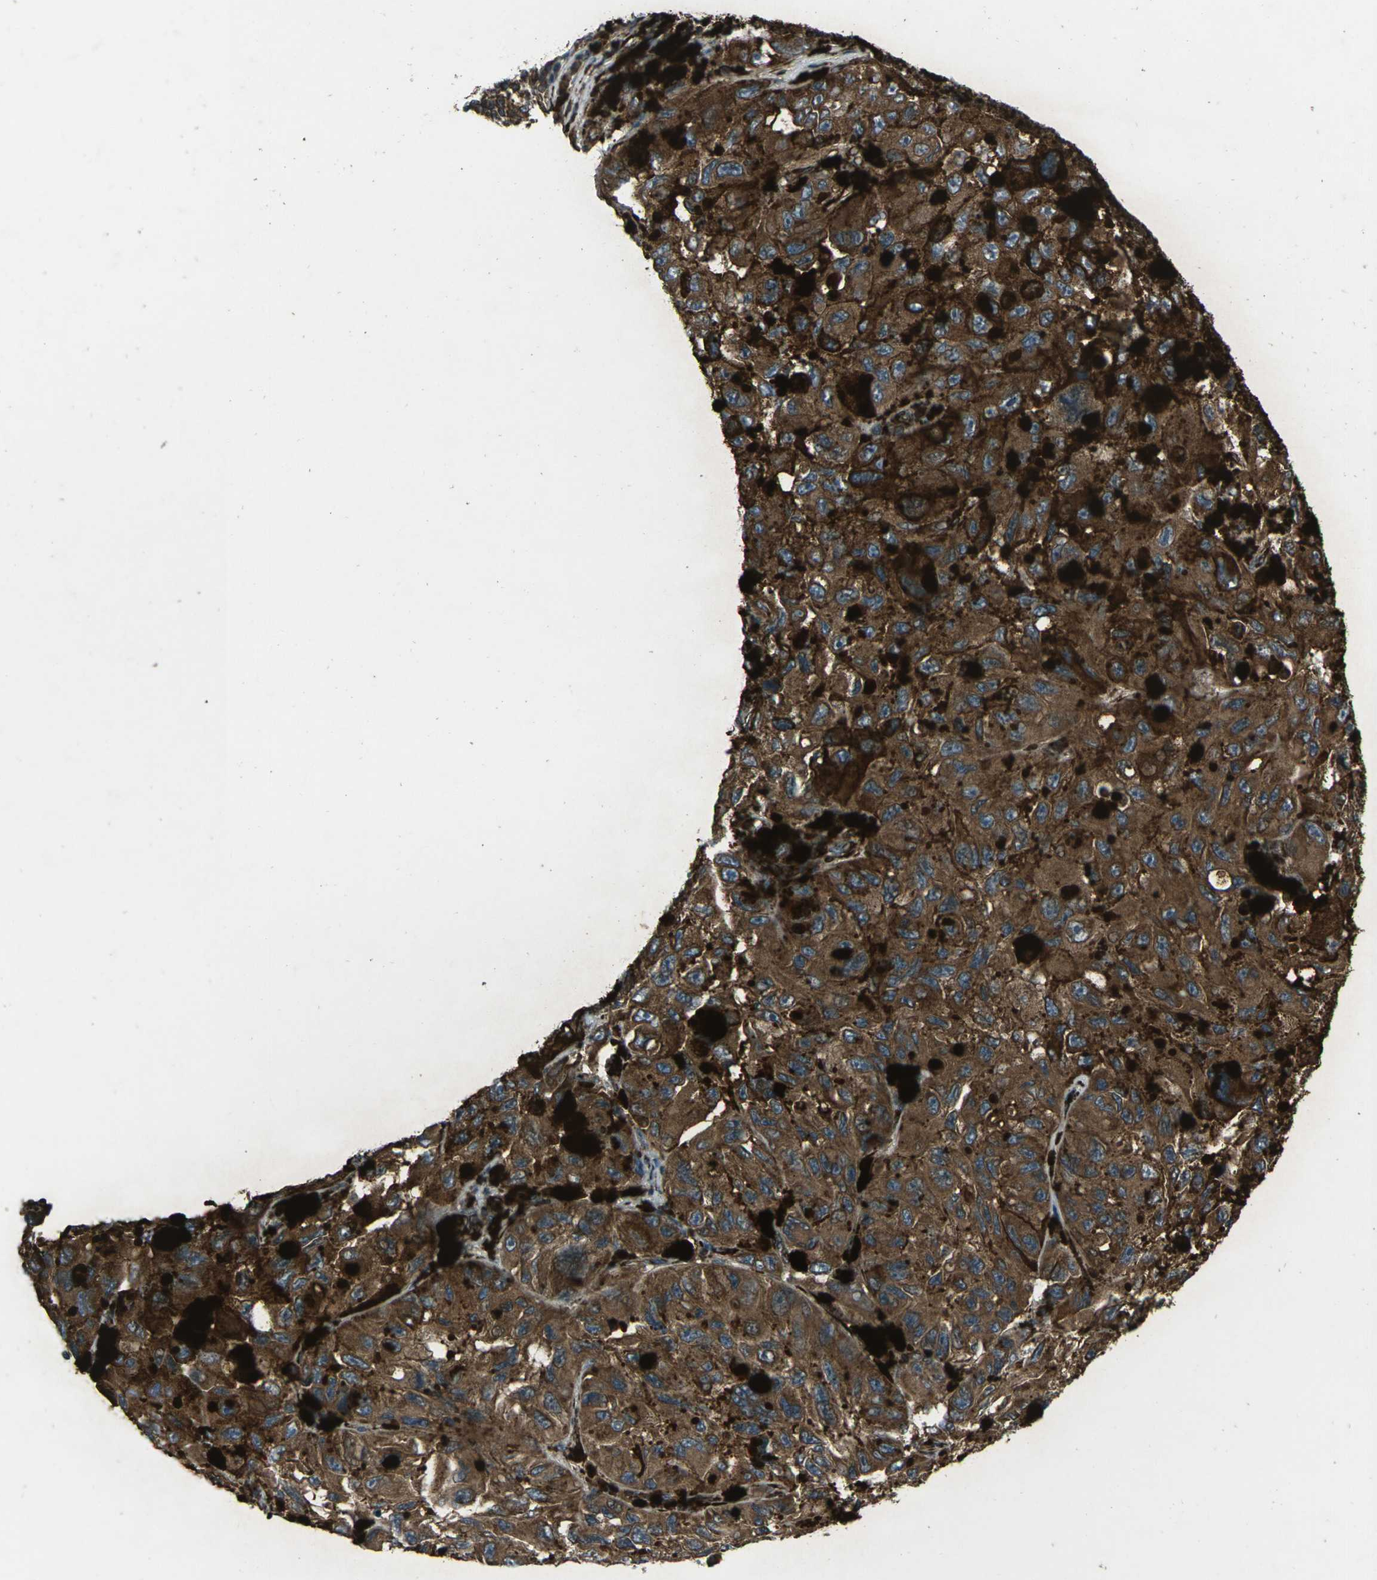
{"staining": {"intensity": "moderate", "quantity": ">75%", "location": "cytoplasmic/membranous"}, "tissue": "melanoma", "cell_type": "Tumor cells", "image_type": "cancer", "snomed": [{"axis": "morphology", "description": "Malignant melanoma, NOS"}, {"axis": "topography", "description": "Skin"}], "caption": "About >75% of tumor cells in malignant melanoma display moderate cytoplasmic/membranous protein expression as visualized by brown immunohistochemical staining.", "gene": "LSMEM1", "patient": {"sex": "female", "age": 73}}